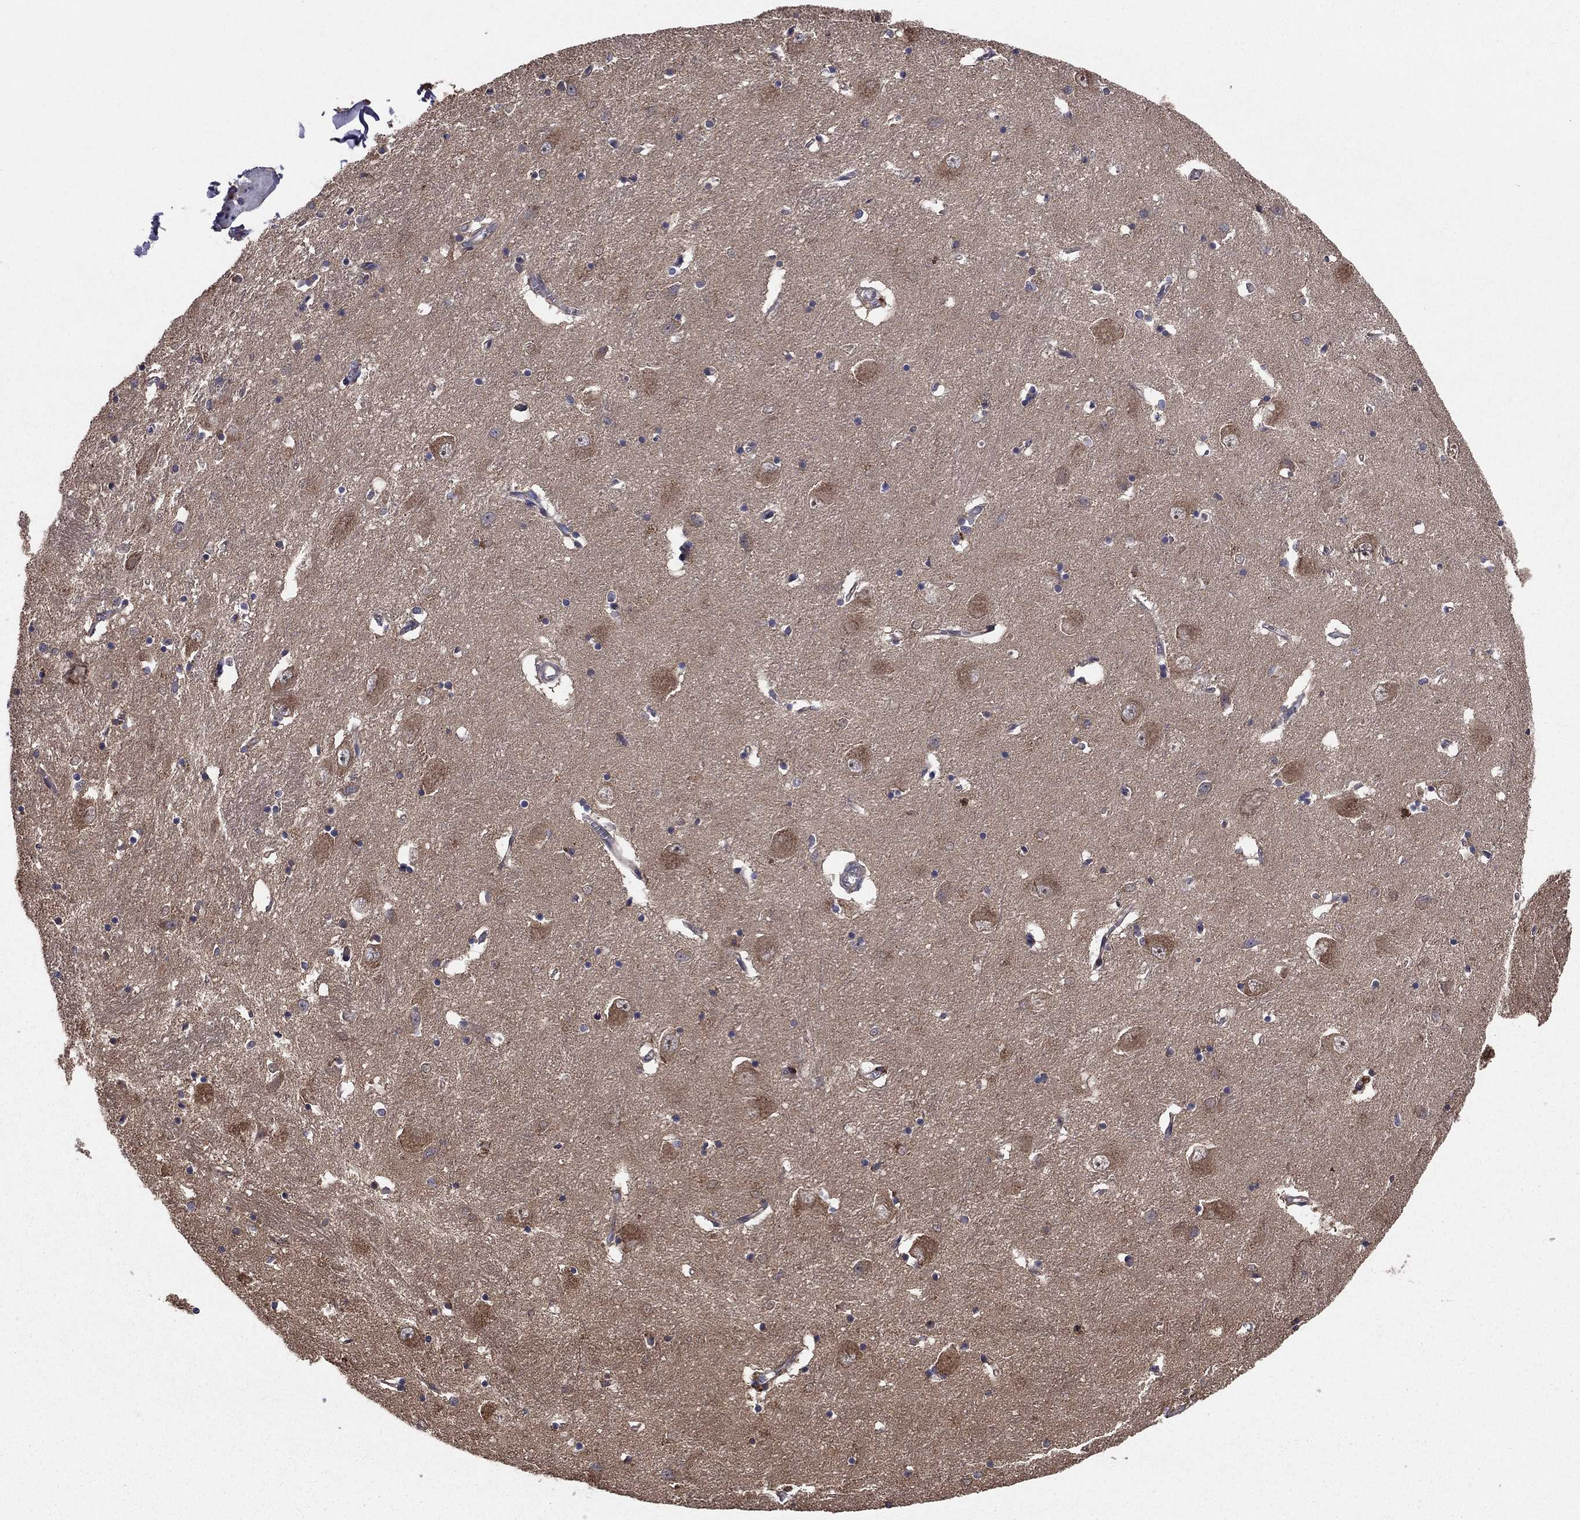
{"staining": {"intensity": "moderate", "quantity": "<25%", "location": "cytoplasmic/membranous"}, "tissue": "caudate", "cell_type": "Glial cells", "image_type": "normal", "snomed": [{"axis": "morphology", "description": "Normal tissue, NOS"}, {"axis": "topography", "description": "Lateral ventricle wall"}], "caption": "A brown stain highlights moderate cytoplasmic/membranous expression of a protein in glial cells of unremarkable caudate.", "gene": "BABAM2", "patient": {"sex": "male", "age": 54}}